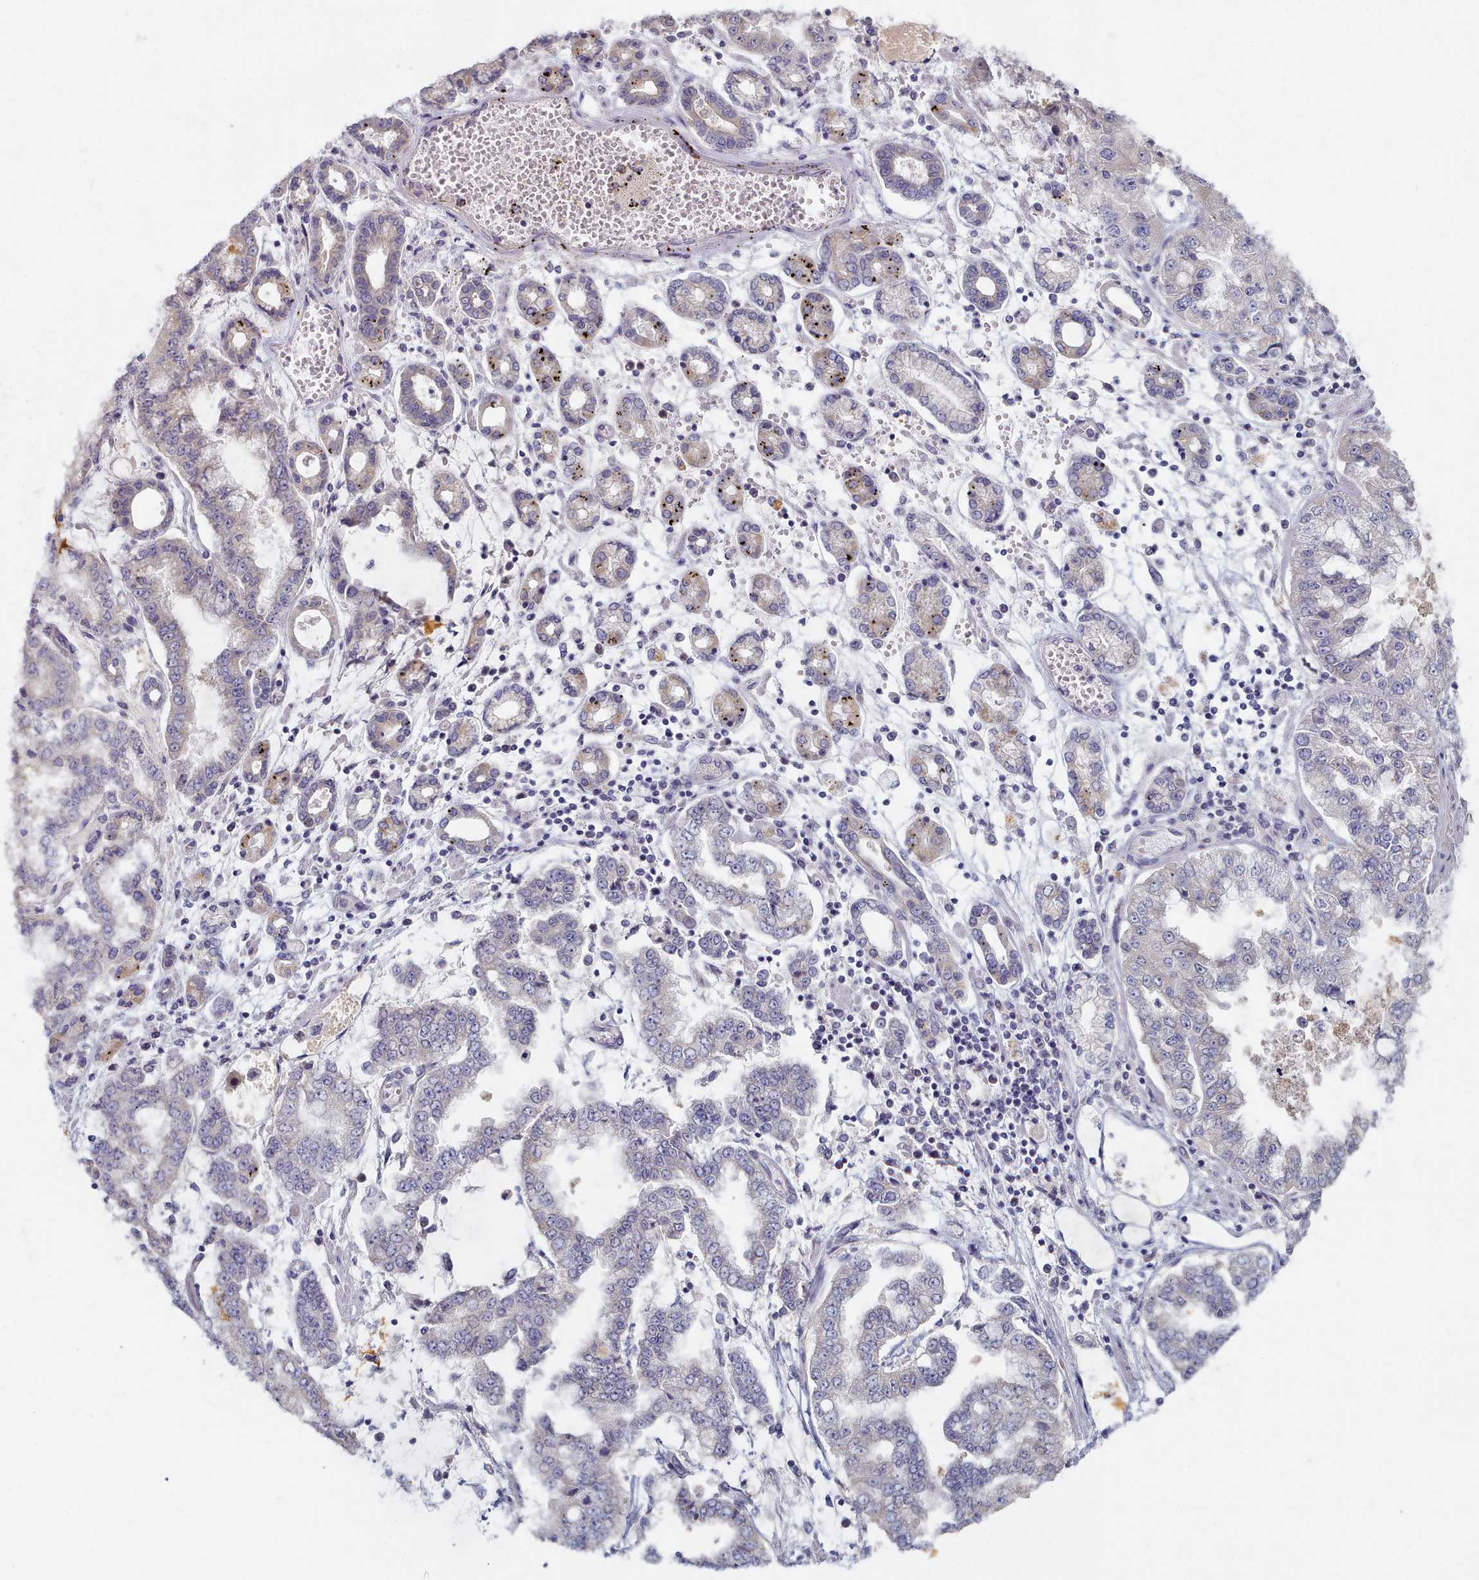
{"staining": {"intensity": "negative", "quantity": "none", "location": "none"}, "tissue": "stomach cancer", "cell_type": "Tumor cells", "image_type": "cancer", "snomed": [{"axis": "morphology", "description": "Adenocarcinoma, NOS"}, {"axis": "topography", "description": "Stomach"}], "caption": "DAB immunohistochemical staining of human stomach cancer displays no significant positivity in tumor cells.", "gene": "TYW1B", "patient": {"sex": "male", "age": 76}}